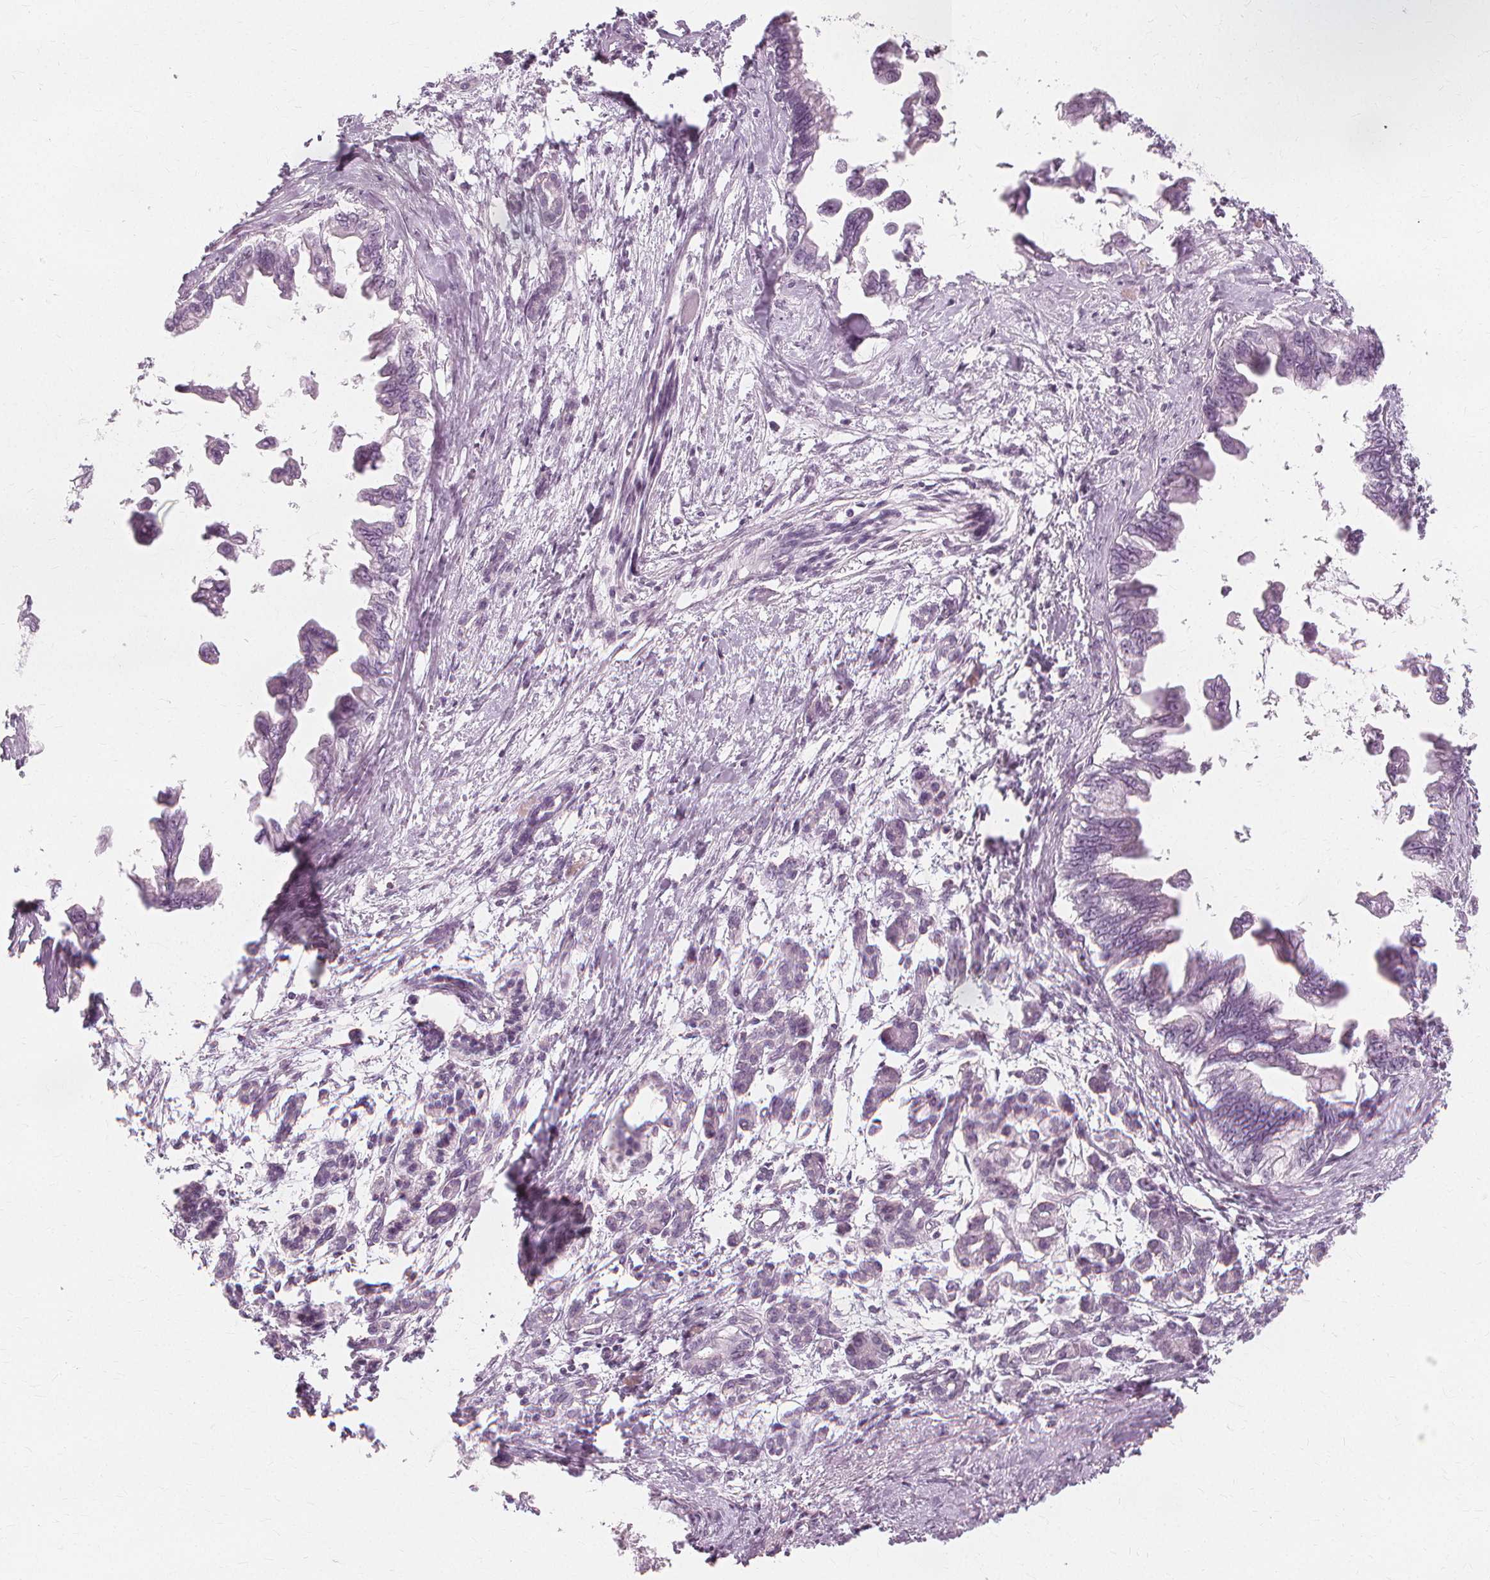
{"staining": {"intensity": "negative", "quantity": "none", "location": "none"}, "tissue": "pancreatic cancer", "cell_type": "Tumor cells", "image_type": "cancer", "snomed": [{"axis": "morphology", "description": "Adenocarcinoma, NOS"}, {"axis": "topography", "description": "Pancreas"}], "caption": "Immunohistochemical staining of pancreatic cancer exhibits no significant positivity in tumor cells. The staining was performed using DAB (3,3'-diaminobenzidine) to visualize the protein expression in brown, while the nuclei were stained in blue with hematoxylin (Magnification: 20x).", "gene": "NXPE1", "patient": {"sex": "male", "age": 61}}